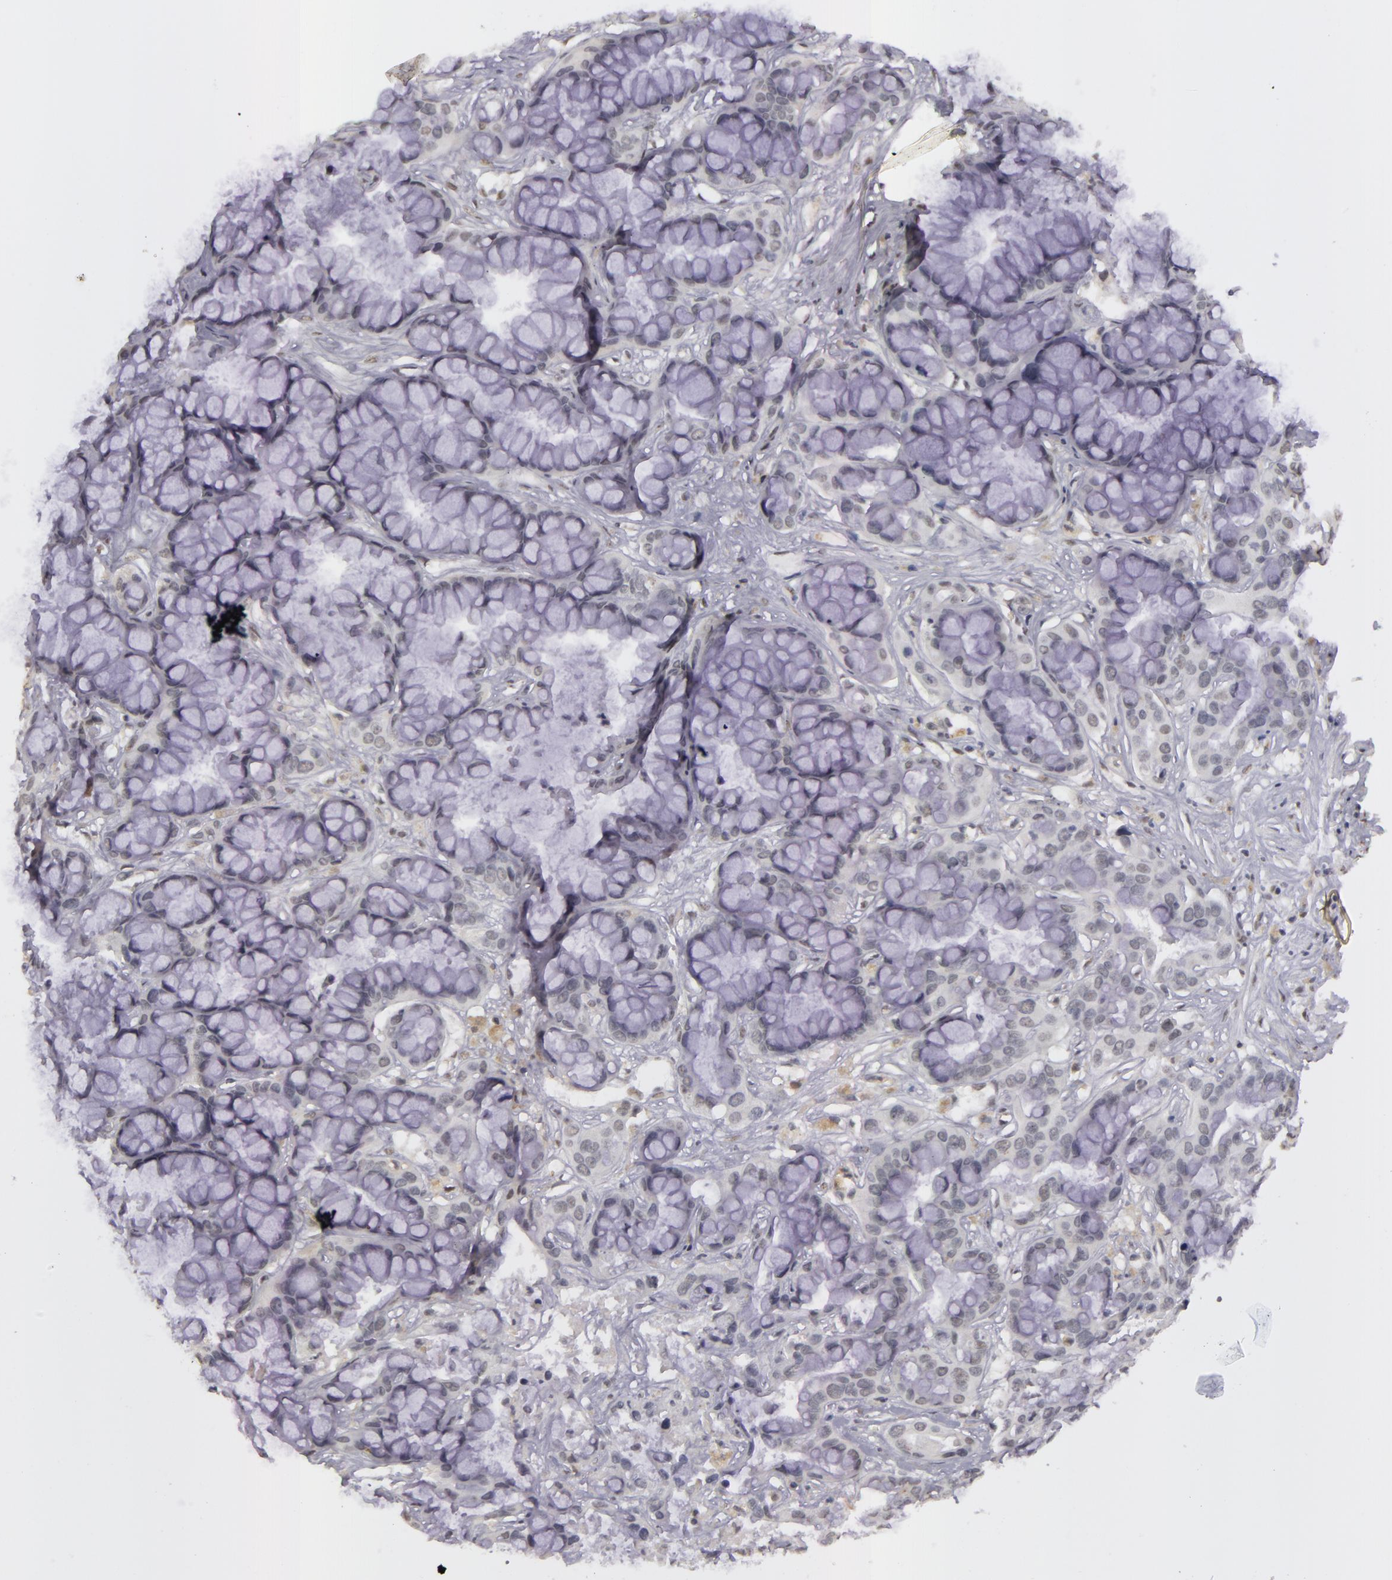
{"staining": {"intensity": "negative", "quantity": "none", "location": "none"}, "tissue": "liver cancer", "cell_type": "Tumor cells", "image_type": "cancer", "snomed": [{"axis": "morphology", "description": "Cholangiocarcinoma"}, {"axis": "topography", "description": "Liver"}], "caption": "Tumor cells show no significant expression in liver cholangiocarcinoma.", "gene": "RRP7A", "patient": {"sex": "female", "age": 65}}